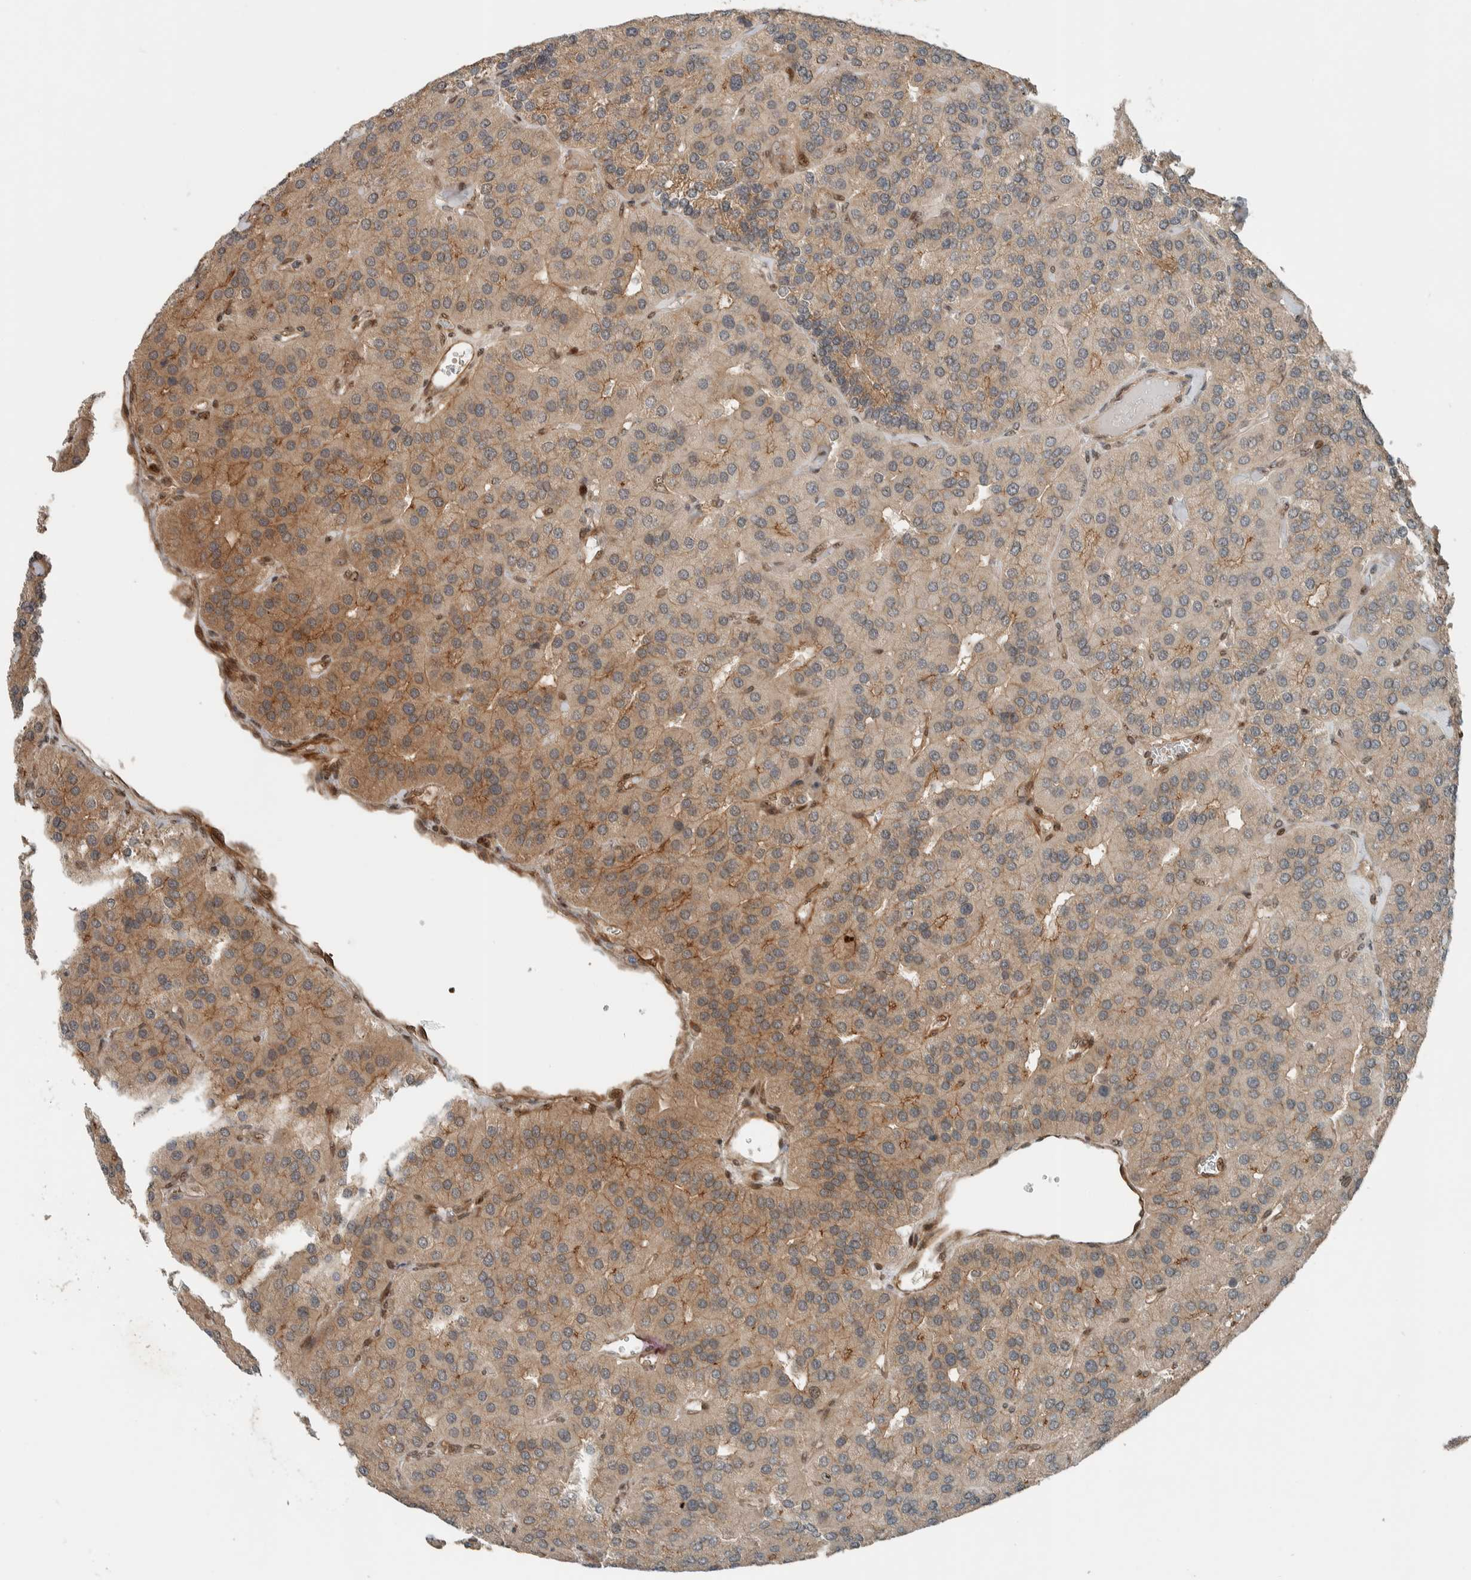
{"staining": {"intensity": "weak", "quantity": "25%-75%", "location": "cytoplasmic/membranous"}, "tissue": "parathyroid gland", "cell_type": "Glandular cells", "image_type": "normal", "snomed": [{"axis": "morphology", "description": "Normal tissue, NOS"}, {"axis": "morphology", "description": "Adenoma, NOS"}, {"axis": "topography", "description": "Parathyroid gland"}], "caption": "Approximately 25%-75% of glandular cells in benign human parathyroid gland show weak cytoplasmic/membranous protein expression as visualized by brown immunohistochemical staining.", "gene": "STXBP4", "patient": {"sex": "female", "age": 86}}